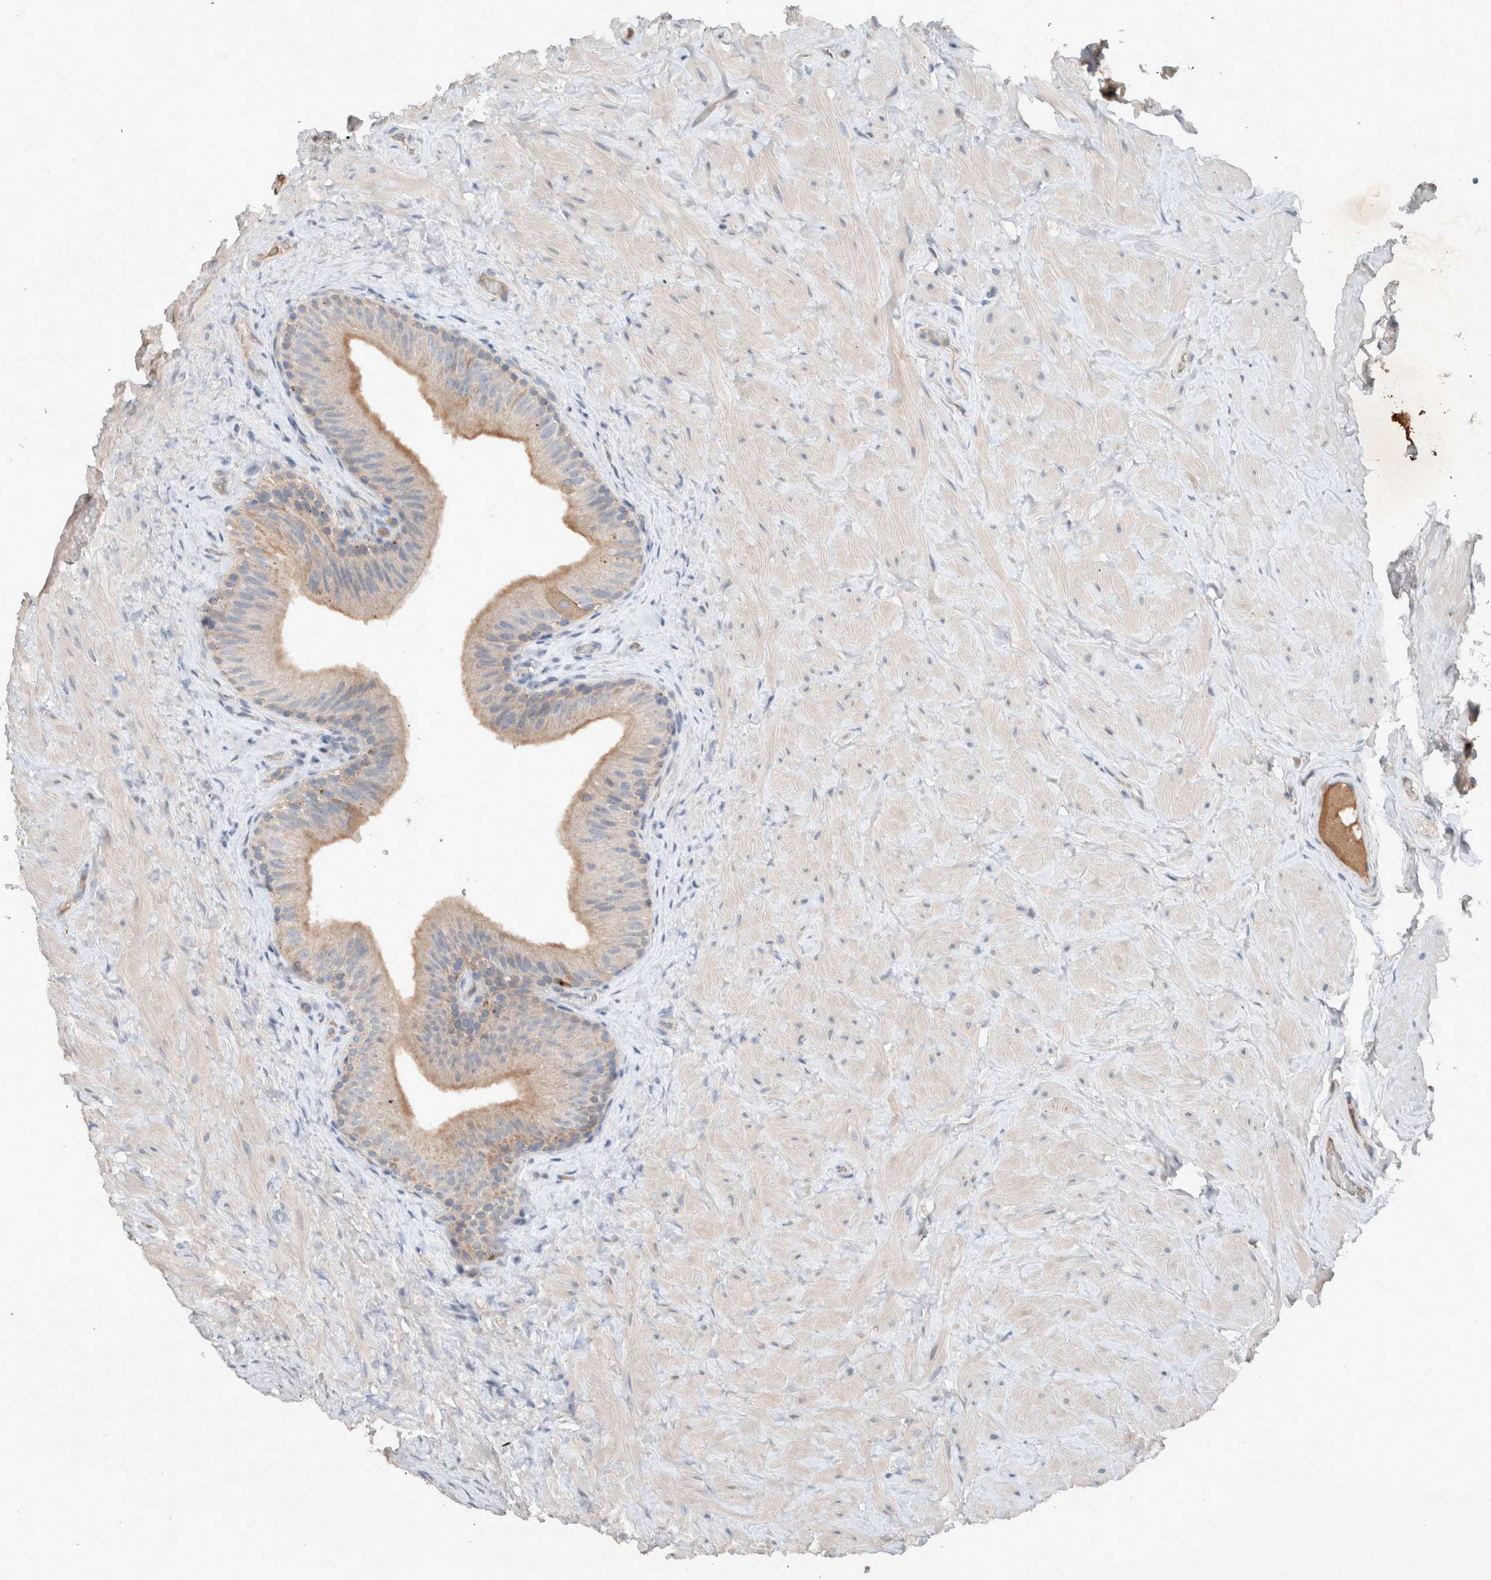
{"staining": {"intensity": "weak", "quantity": ">75%", "location": "cytoplasmic/membranous"}, "tissue": "epididymis", "cell_type": "Glandular cells", "image_type": "normal", "snomed": [{"axis": "morphology", "description": "Normal tissue, NOS"}, {"axis": "topography", "description": "Vascular tissue"}, {"axis": "topography", "description": "Epididymis"}], "caption": "IHC (DAB) staining of benign epididymis displays weak cytoplasmic/membranous protein staining in about >75% of glandular cells.", "gene": "UGCG", "patient": {"sex": "male", "age": 49}}